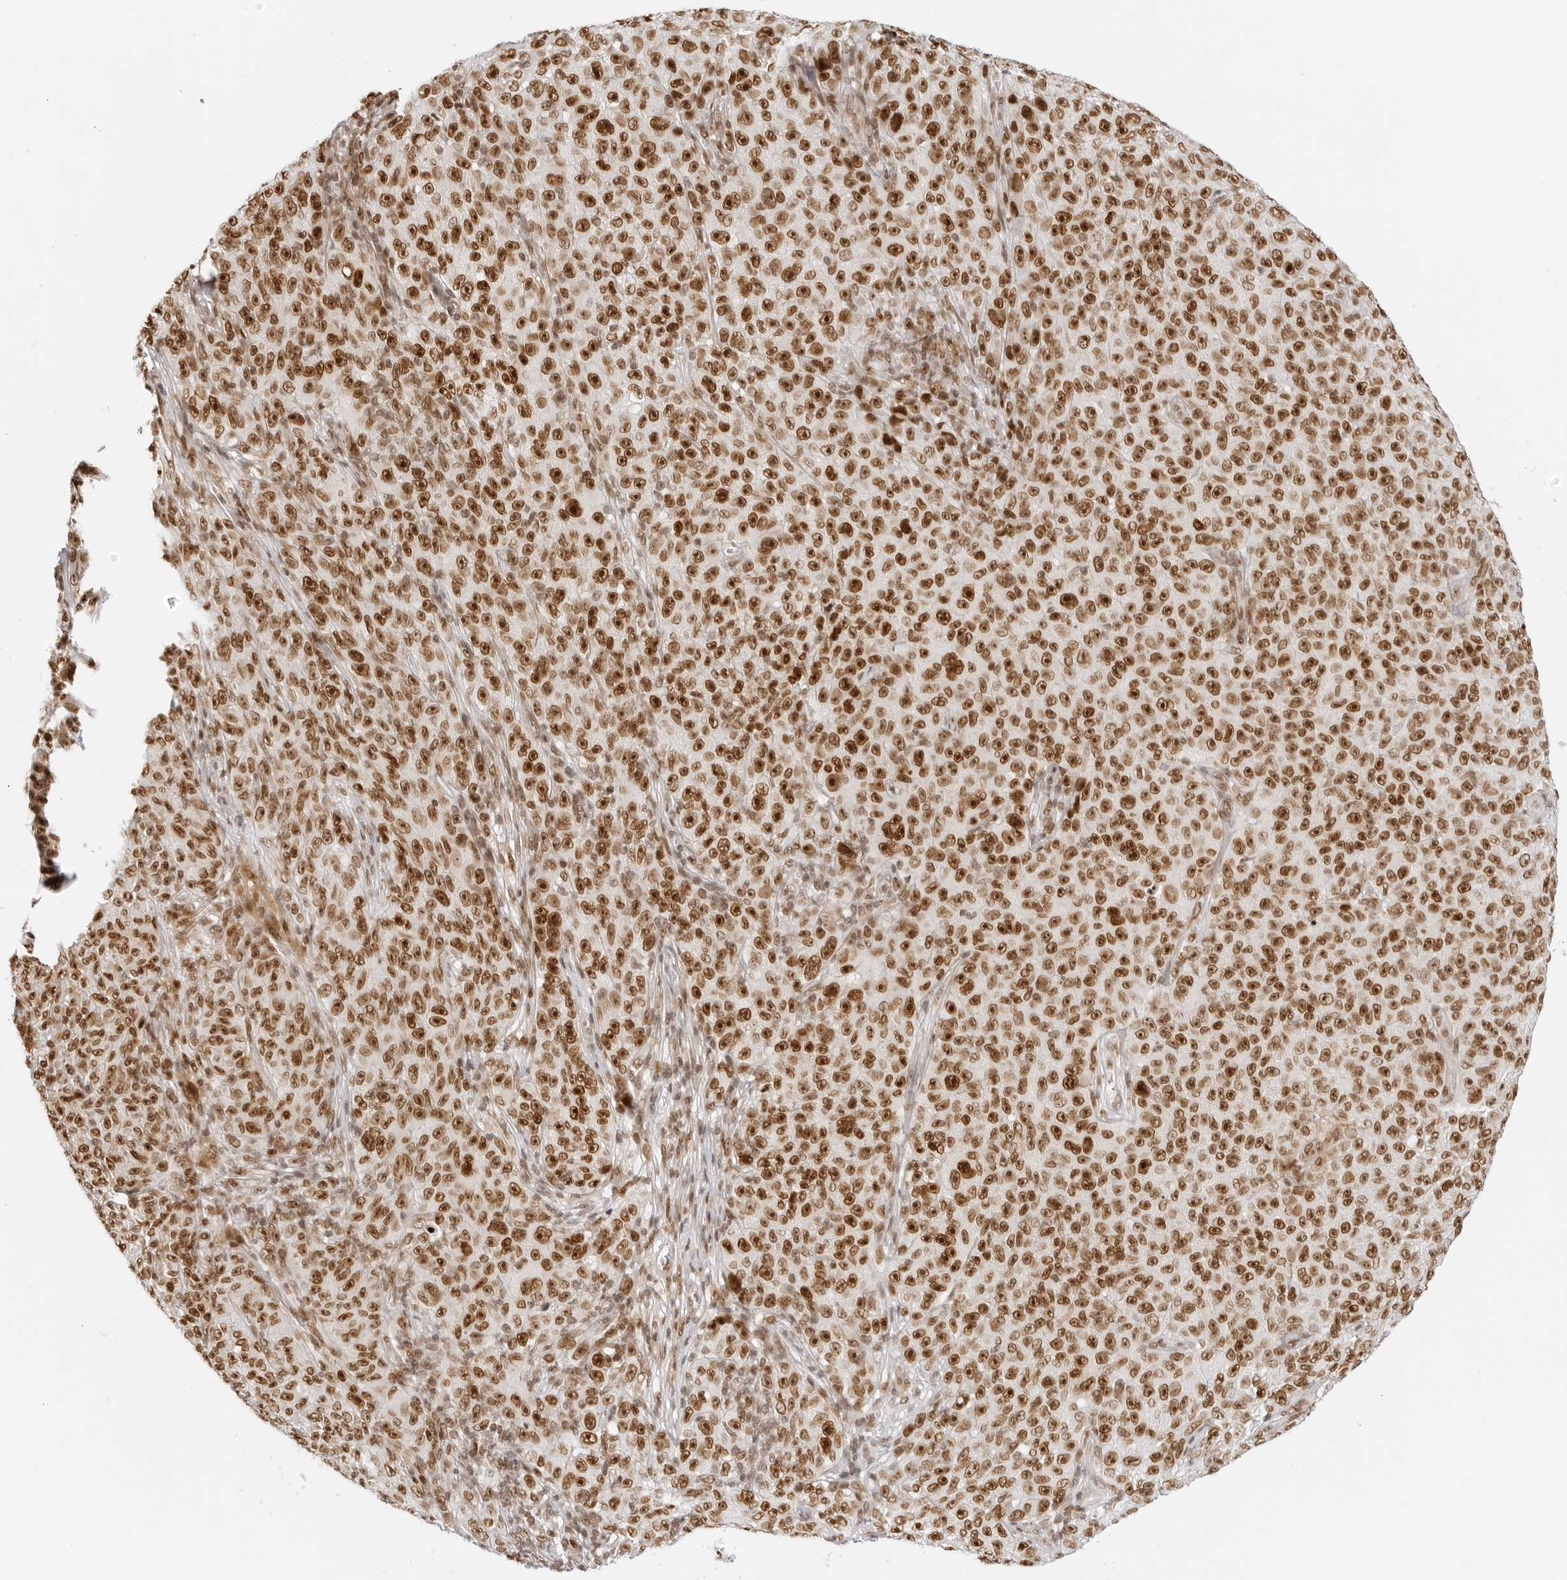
{"staining": {"intensity": "strong", "quantity": ">75%", "location": "nuclear"}, "tissue": "melanoma", "cell_type": "Tumor cells", "image_type": "cancer", "snomed": [{"axis": "morphology", "description": "Malignant melanoma, NOS"}, {"axis": "topography", "description": "Skin"}], "caption": "Melanoma stained with a protein marker demonstrates strong staining in tumor cells.", "gene": "RCC1", "patient": {"sex": "female", "age": 82}}